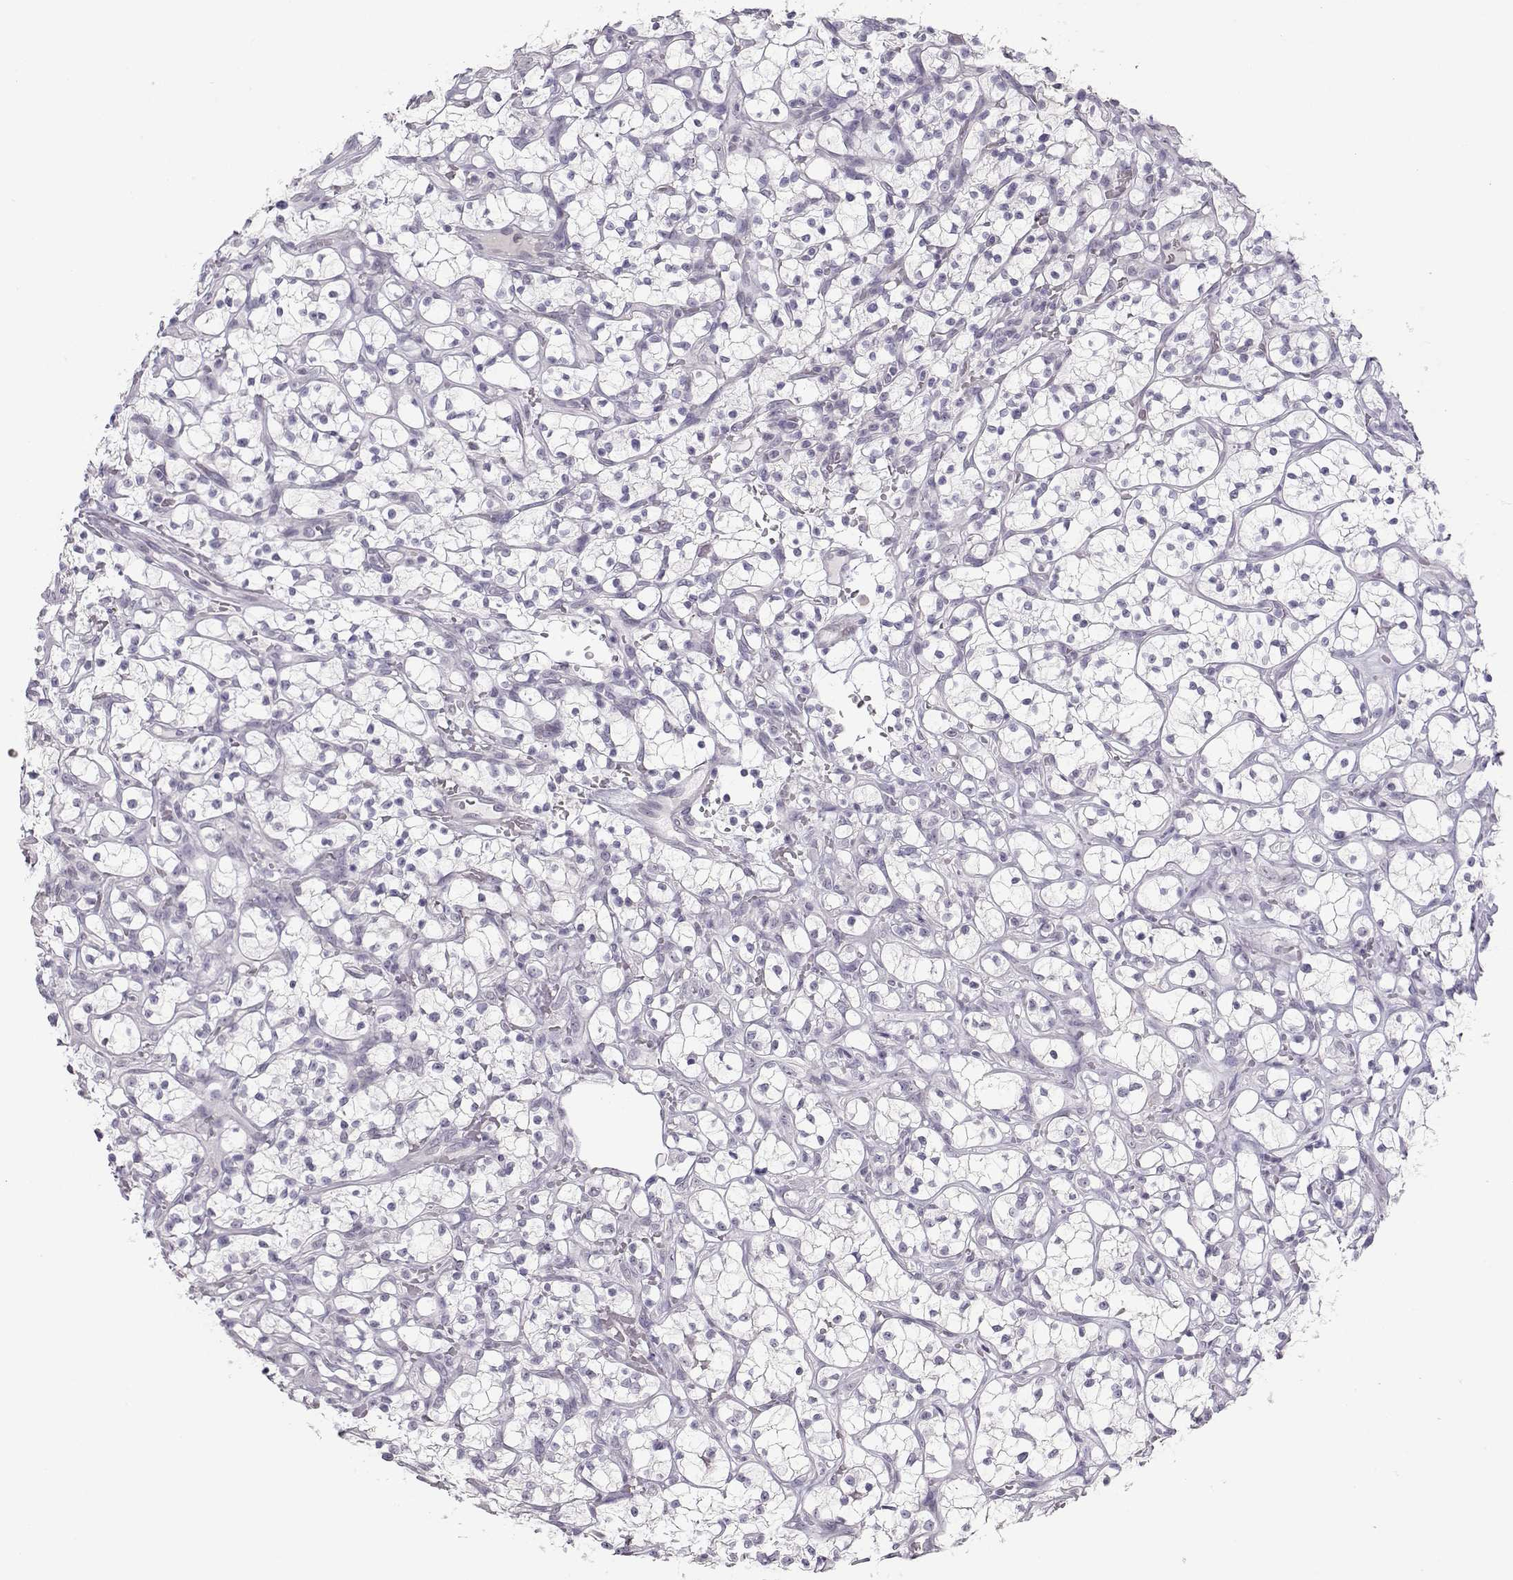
{"staining": {"intensity": "negative", "quantity": "none", "location": "none"}, "tissue": "renal cancer", "cell_type": "Tumor cells", "image_type": "cancer", "snomed": [{"axis": "morphology", "description": "Adenocarcinoma, NOS"}, {"axis": "topography", "description": "Kidney"}], "caption": "Tumor cells show no significant expression in renal adenocarcinoma. (Stains: DAB immunohistochemistry with hematoxylin counter stain, Microscopy: brightfield microscopy at high magnification).", "gene": "IMPG1", "patient": {"sex": "female", "age": 64}}